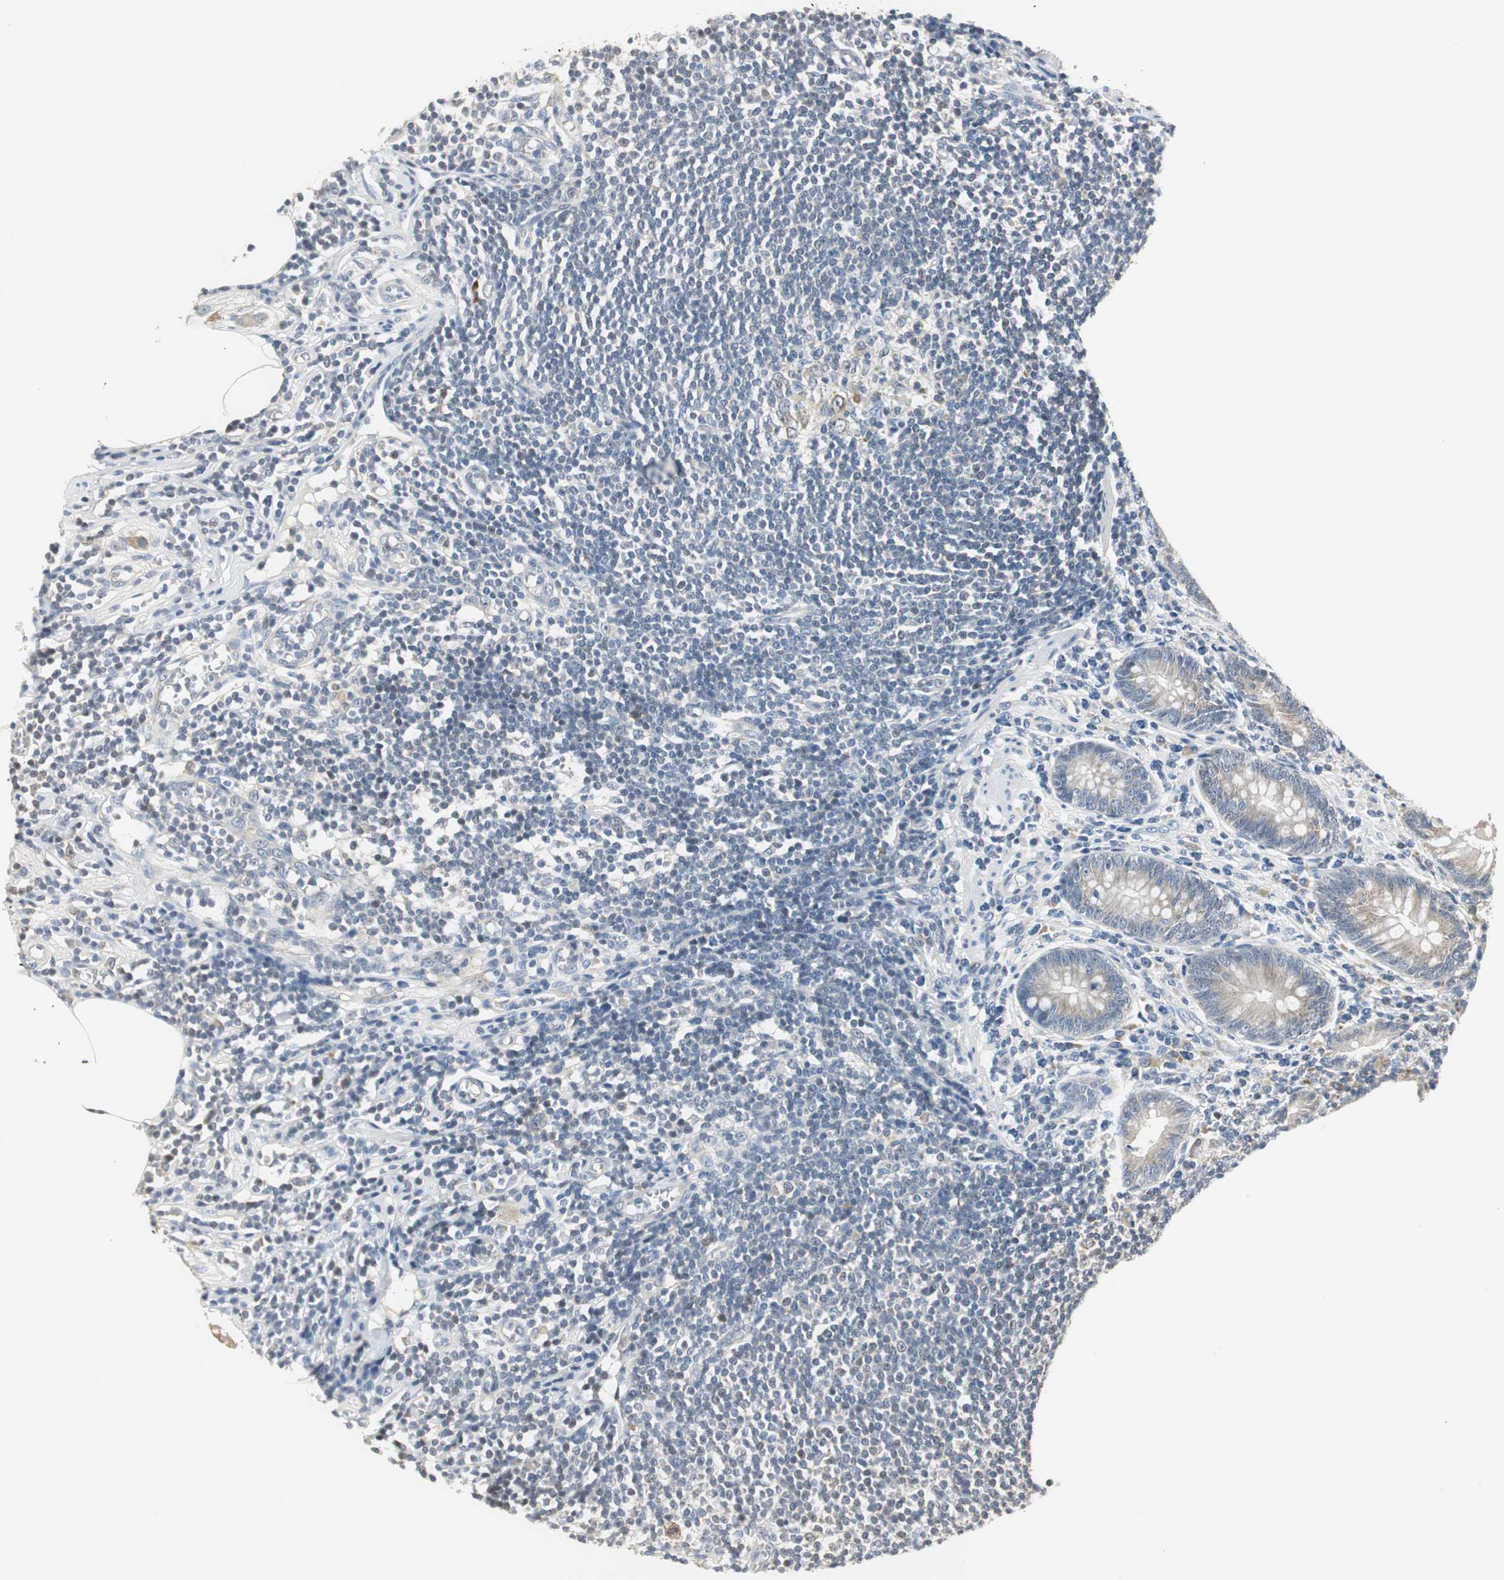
{"staining": {"intensity": "negative", "quantity": "none", "location": "none"}, "tissue": "appendix", "cell_type": "Glandular cells", "image_type": "normal", "snomed": [{"axis": "morphology", "description": "Normal tissue, NOS"}, {"axis": "morphology", "description": "Inflammation, NOS"}, {"axis": "topography", "description": "Appendix"}], "caption": "Immunohistochemistry (IHC) photomicrograph of normal appendix: appendix stained with DAB (3,3'-diaminobenzidine) reveals no significant protein expression in glandular cells.", "gene": "CCT5", "patient": {"sex": "male", "age": 46}}